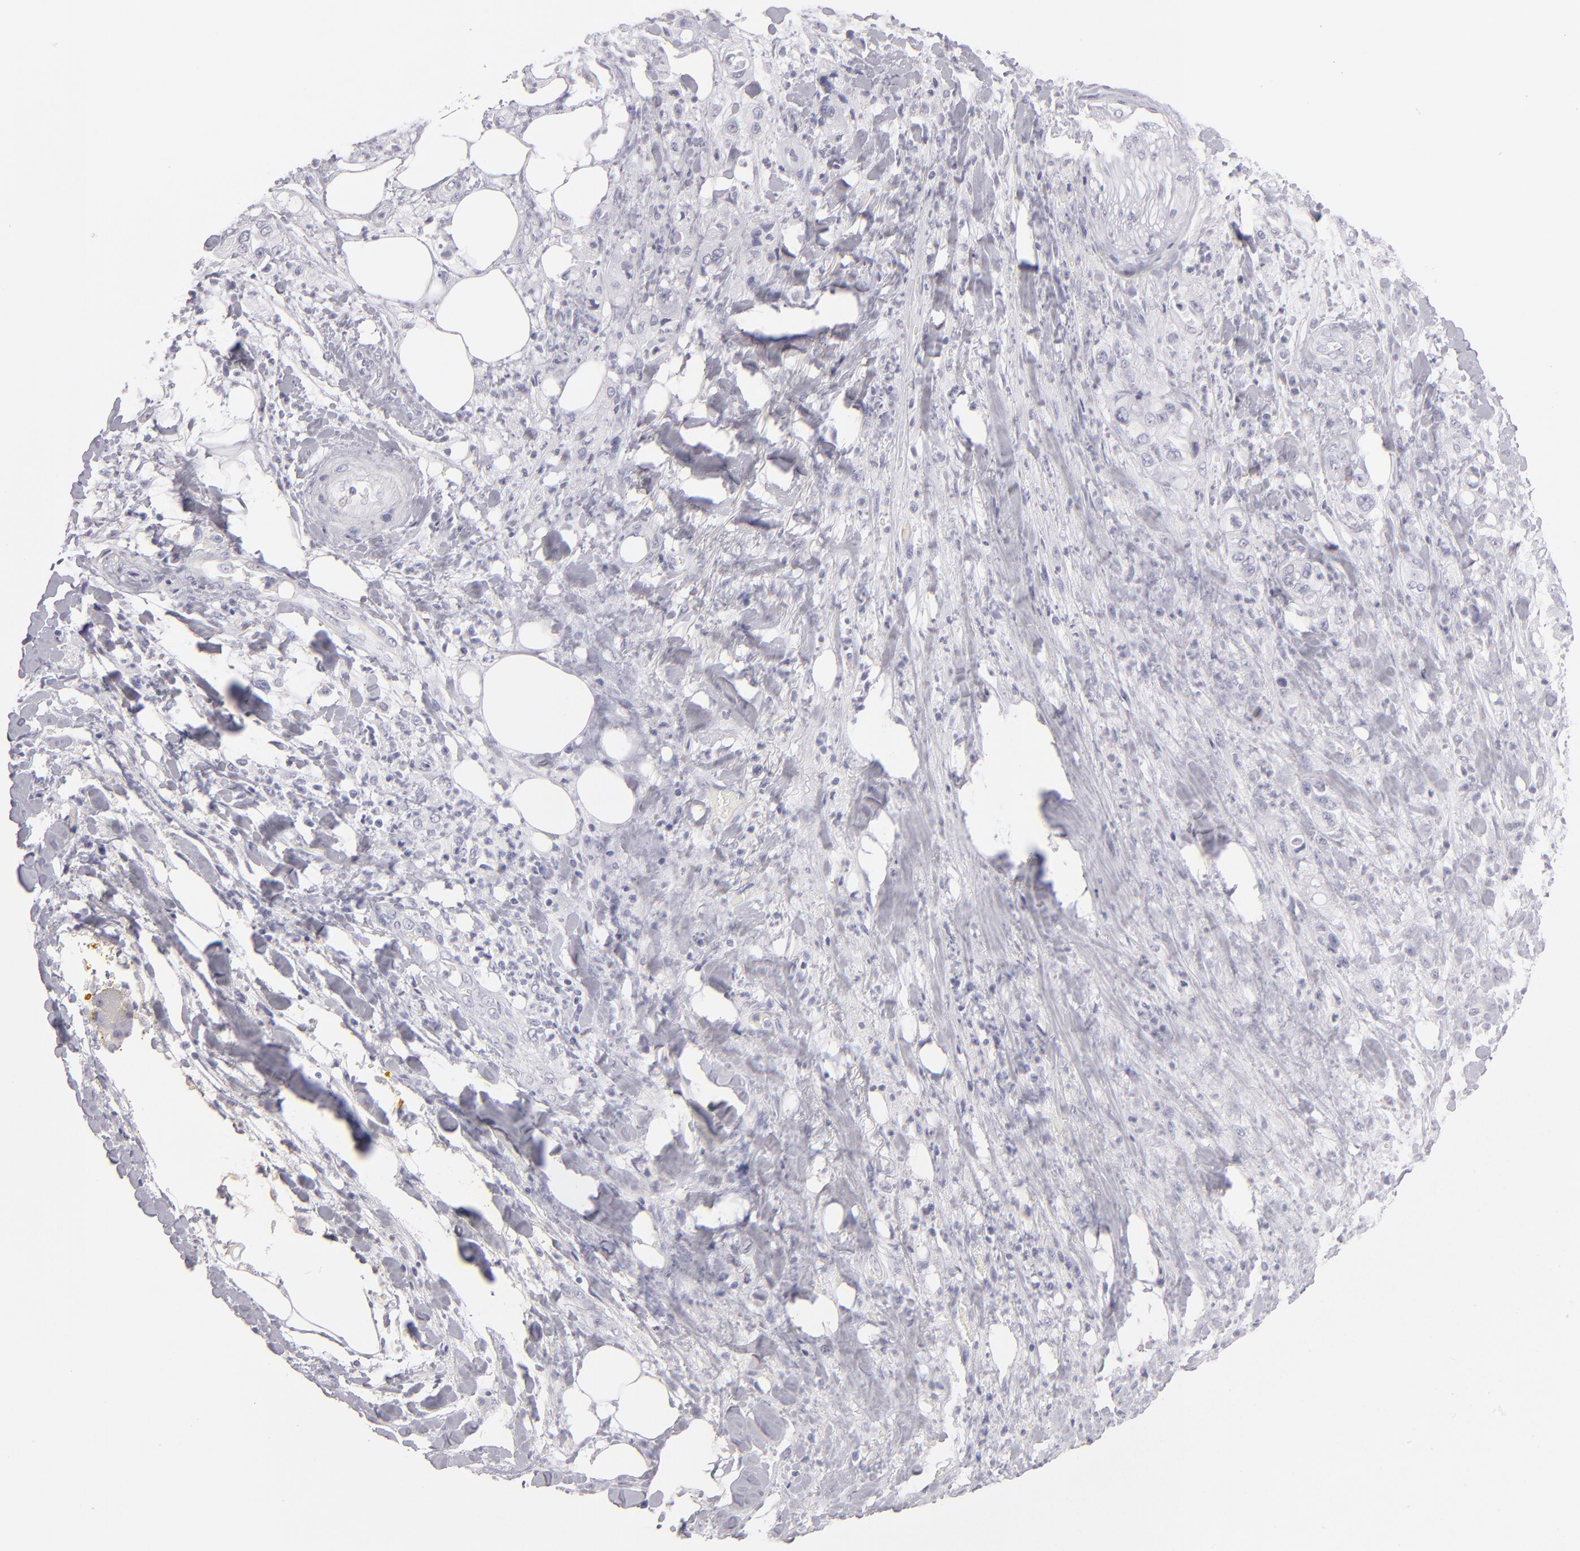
{"staining": {"intensity": "negative", "quantity": "none", "location": "none"}, "tissue": "pancreatic cancer", "cell_type": "Tumor cells", "image_type": "cancer", "snomed": [{"axis": "morphology", "description": "Adenocarcinoma, NOS"}, {"axis": "topography", "description": "Pancreas"}], "caption": "DAB immunohistochemical staining of pancreatic cancer shows no significant staining in tumor cells.", "gene": "ABCC4", "patient": {"sex": "male", "age": 70}}